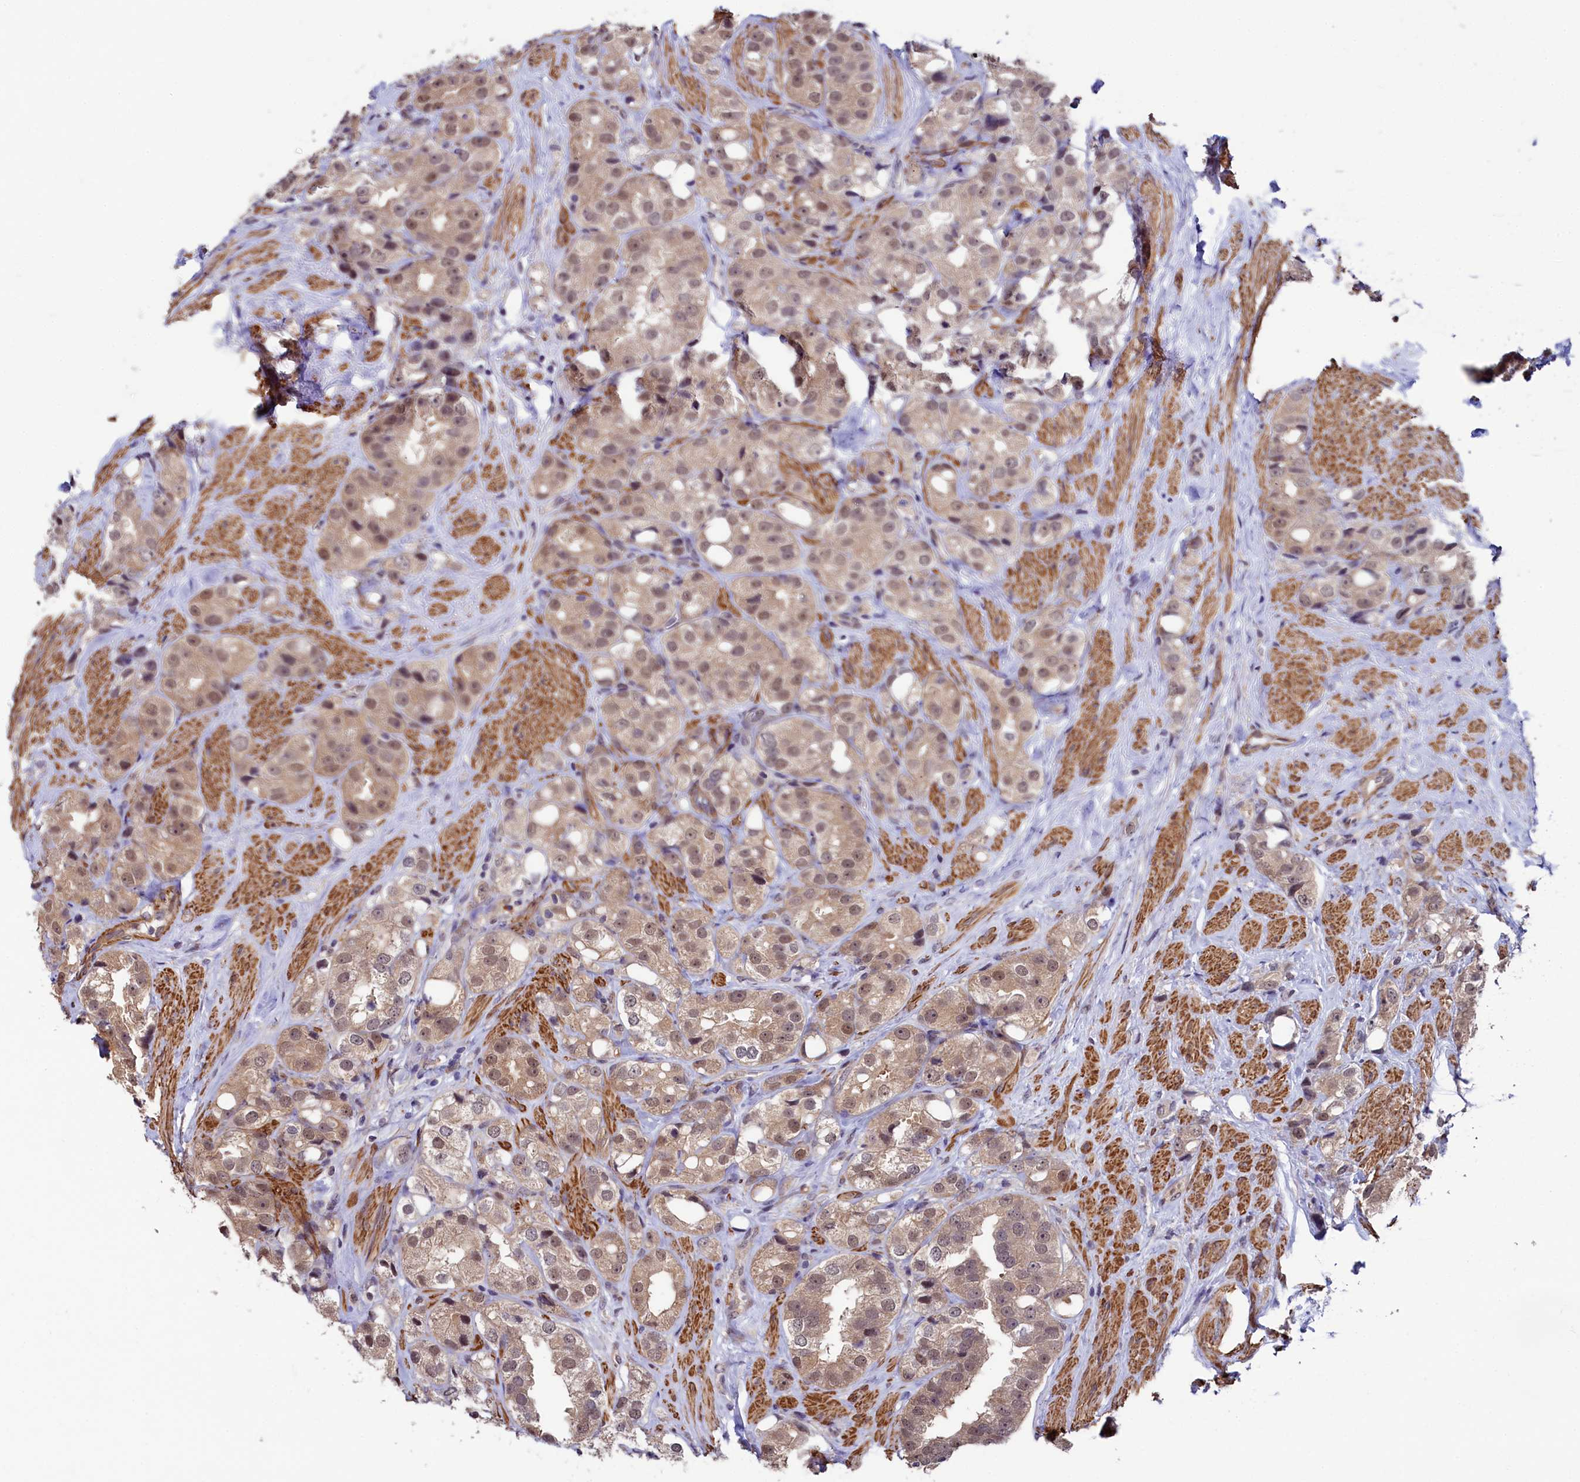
{"staining": {"intensity": "weak", "quantity": ">75%", "location": "cytoplasmic/membranous,nuclear"}, "tissue": "prostate cancer", "cell_type": "Tumor cells", "image_type": "cancer", "snomed": [{"axis": "morphology", "description": "Adenocarcinoma, NOS"}, {"axis": "topography", "description": "Prostate"}], "caption": "Protein staining exhibits weak cytoplasmic/membranous and nuclear positivity in approximately >75% of tumor cells in adenocarcinoma (prostate).", "gene": "LEO1", "patient": {"sex": "male", "age": 79}}